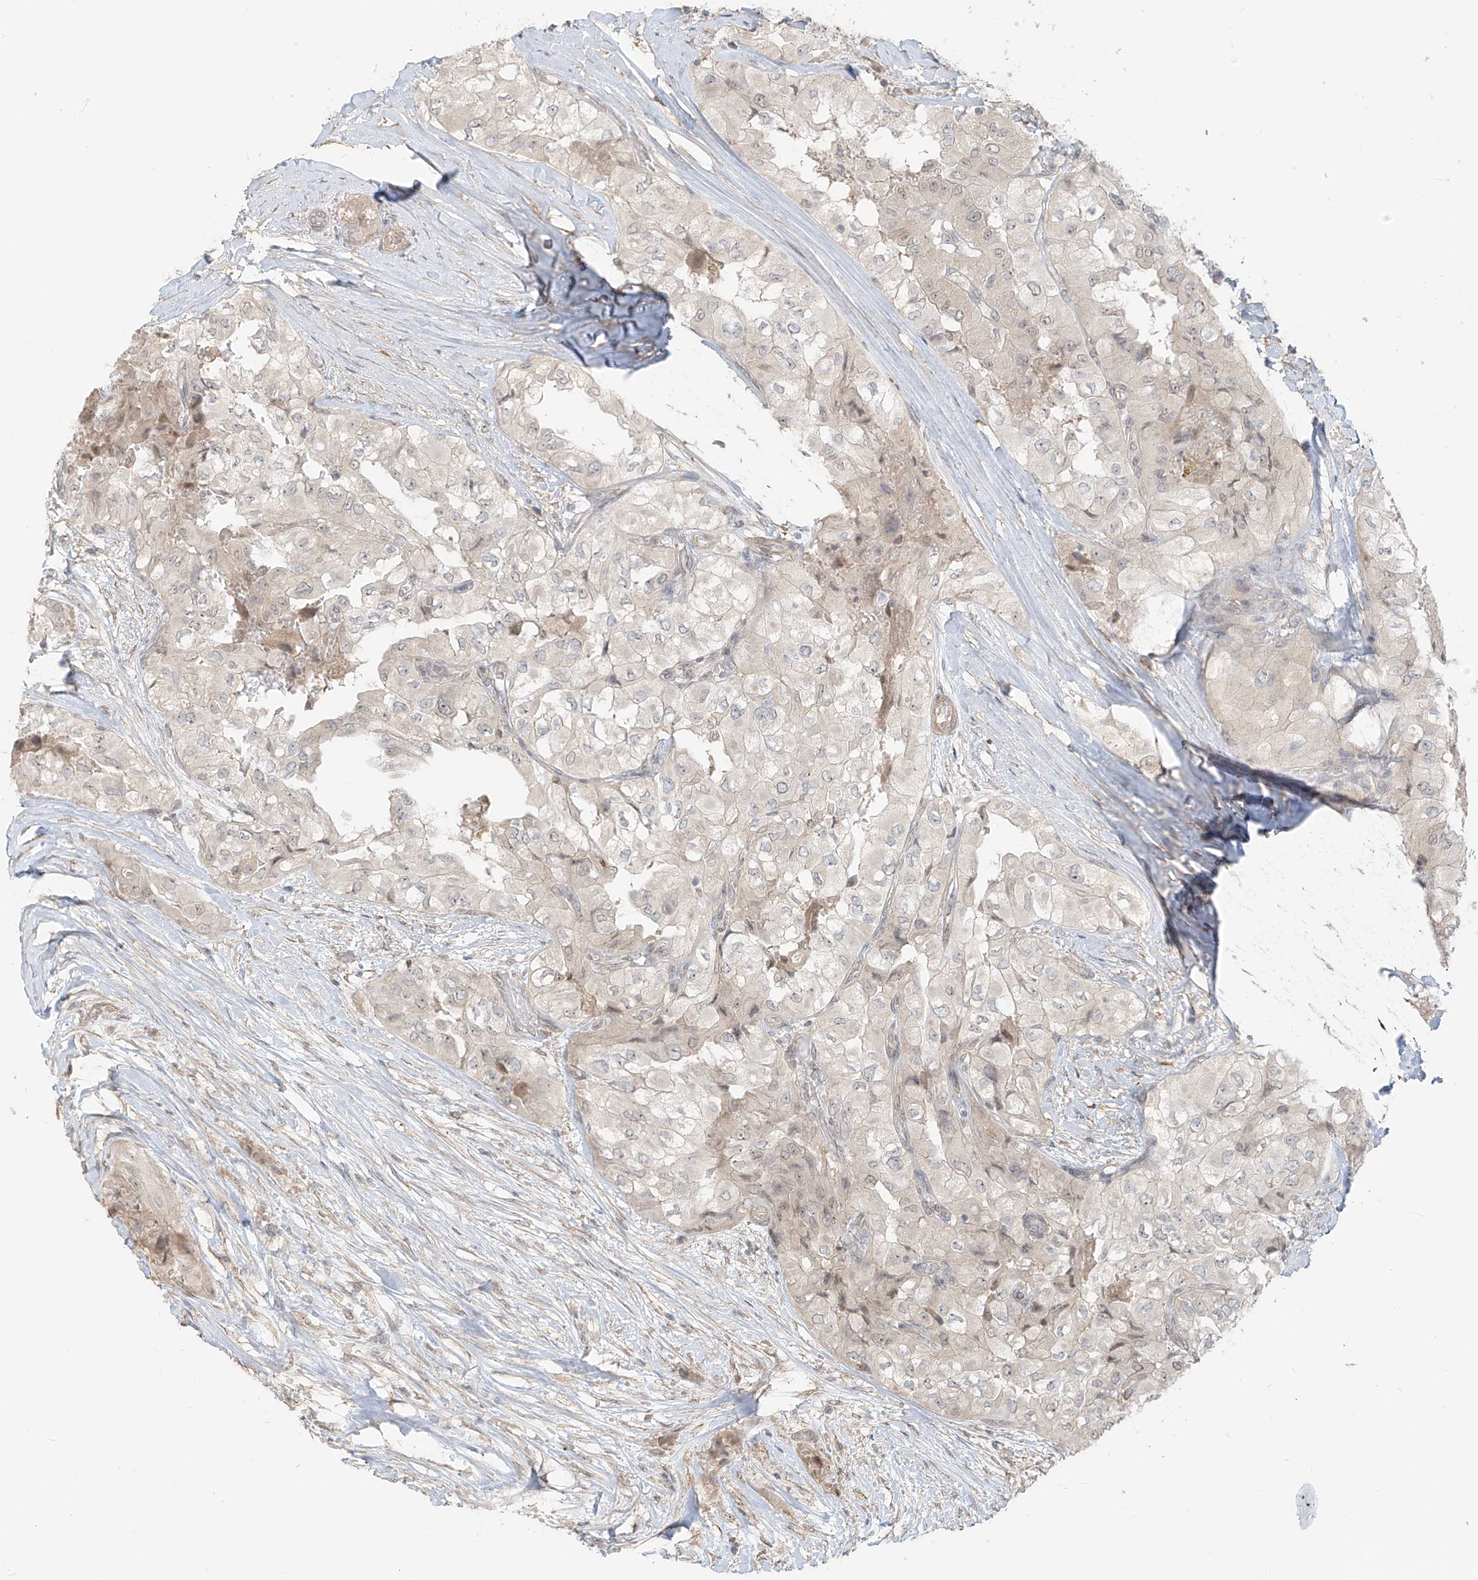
{"staining": {"intensity": "weak", "quantity": "<25%", "location": "nuclear"}, "tissue": "thyroid cancer", "cell_type": "Tumor cells", "image_type": "cancer", "snomed": [{"axis": "morphology", "description": "Papillary adenocarcinoma, NOS"}, {"axis": "topography", "description": "Thyroid gland"}], "caption": "Tumor cells are negative for brown protein staining in papillary adenocarcinoma (thyroid). (Stains: DAB immunohistochemistry with hematoxylin counter stain, Microscopy: brightfield microscopy at high magnification).", "gene": "ABCD1", "patient": {"sex": "female", "age": 59}}